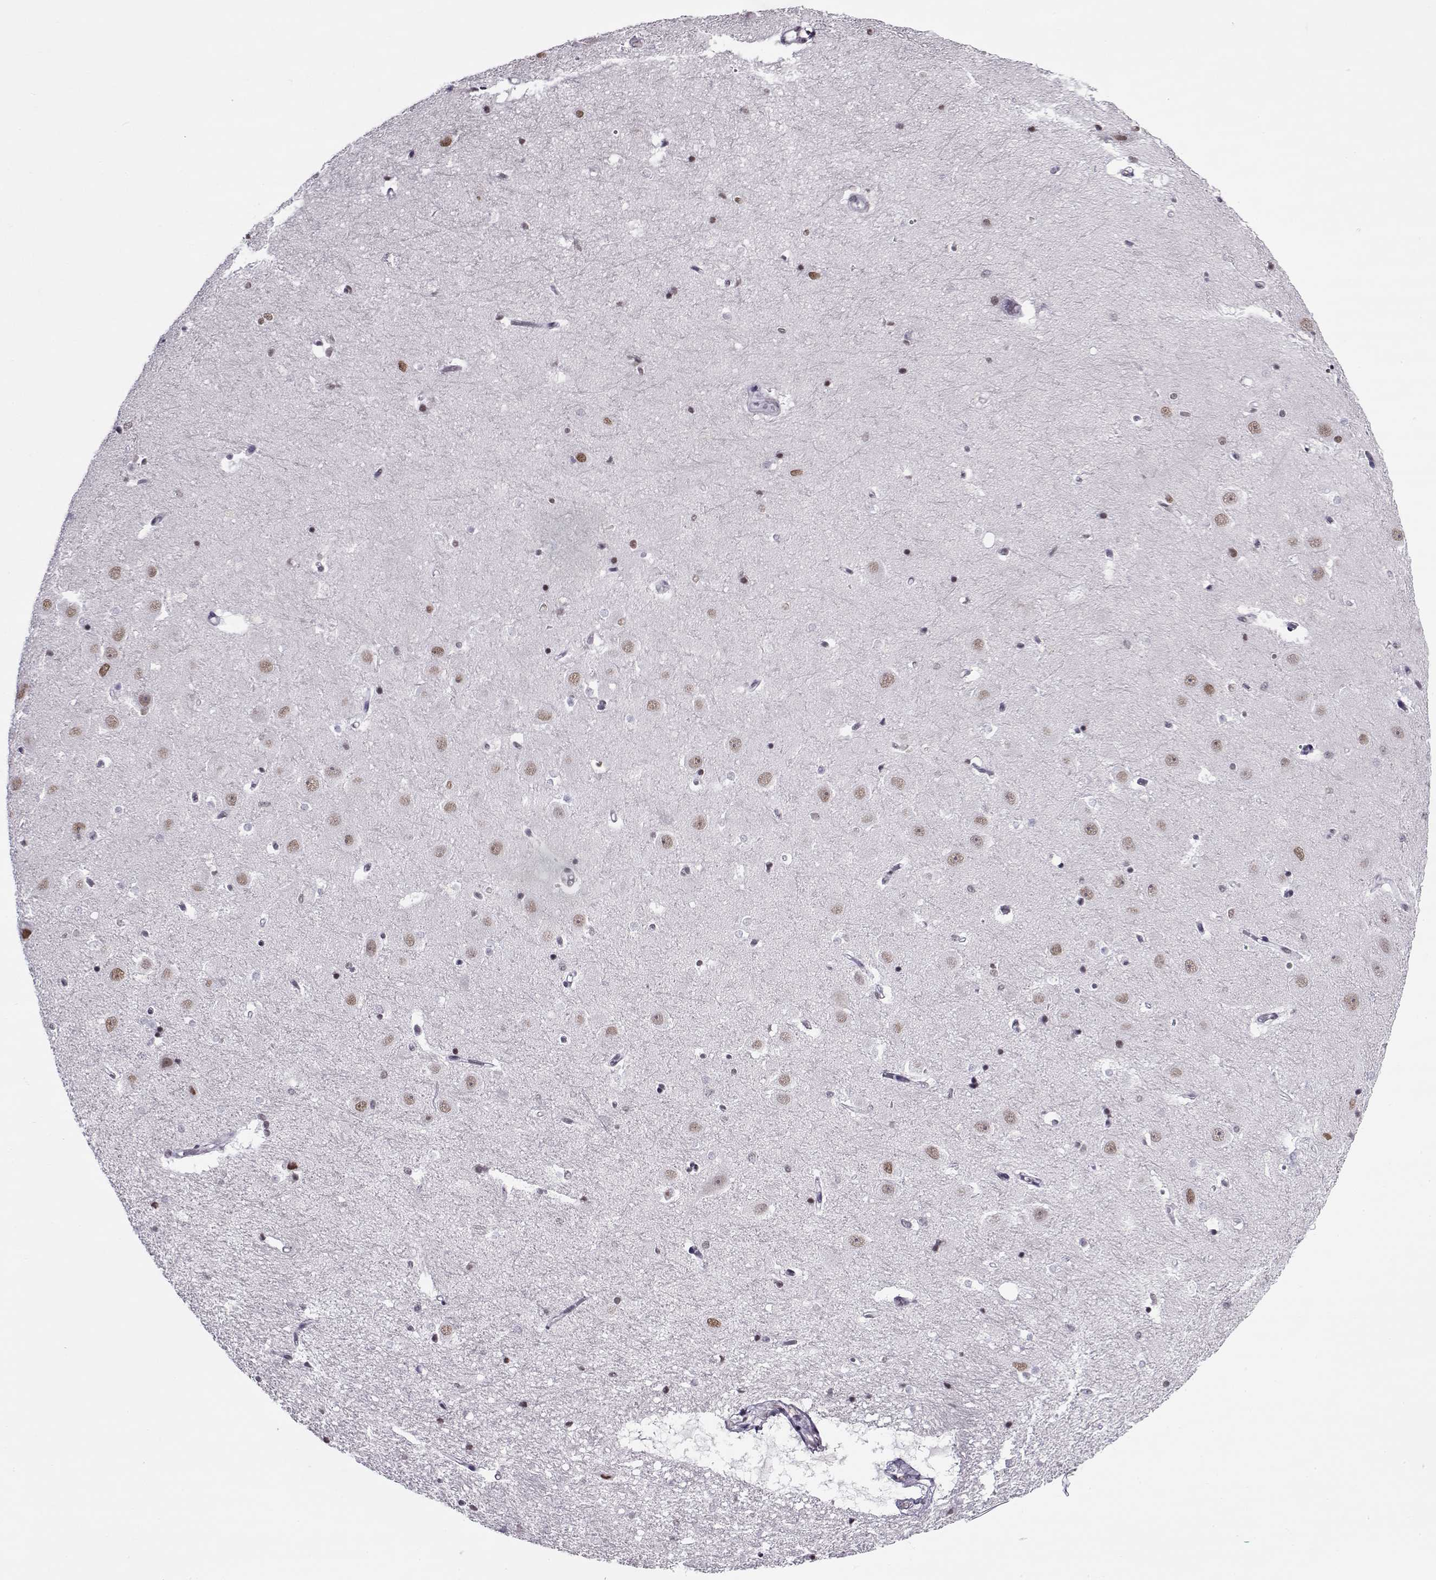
{"staining": {"intensity": "negative", "quantity": "none", "location": "none"}, "tissue": "hippocampus", "cell_type": "Glial cells", "image_type": "normal", "snomed": [{"axis": "morphology", "description": "Normal tissue, NOS"}, {"axis": "topography", "description": "Hippocampus"}], "caption": "Glial cells are negative for brown protein staining in unremarkable hippocampus. The staining was performed using DAB (3,3'-diaminobenzidine) to visualize the protein expression in brown, while the nuclei were stained in blue with hematoxylin (Magnification: 20x).", "gene": "PRMT8", "patient": {"sex": "male", "age": 44}}